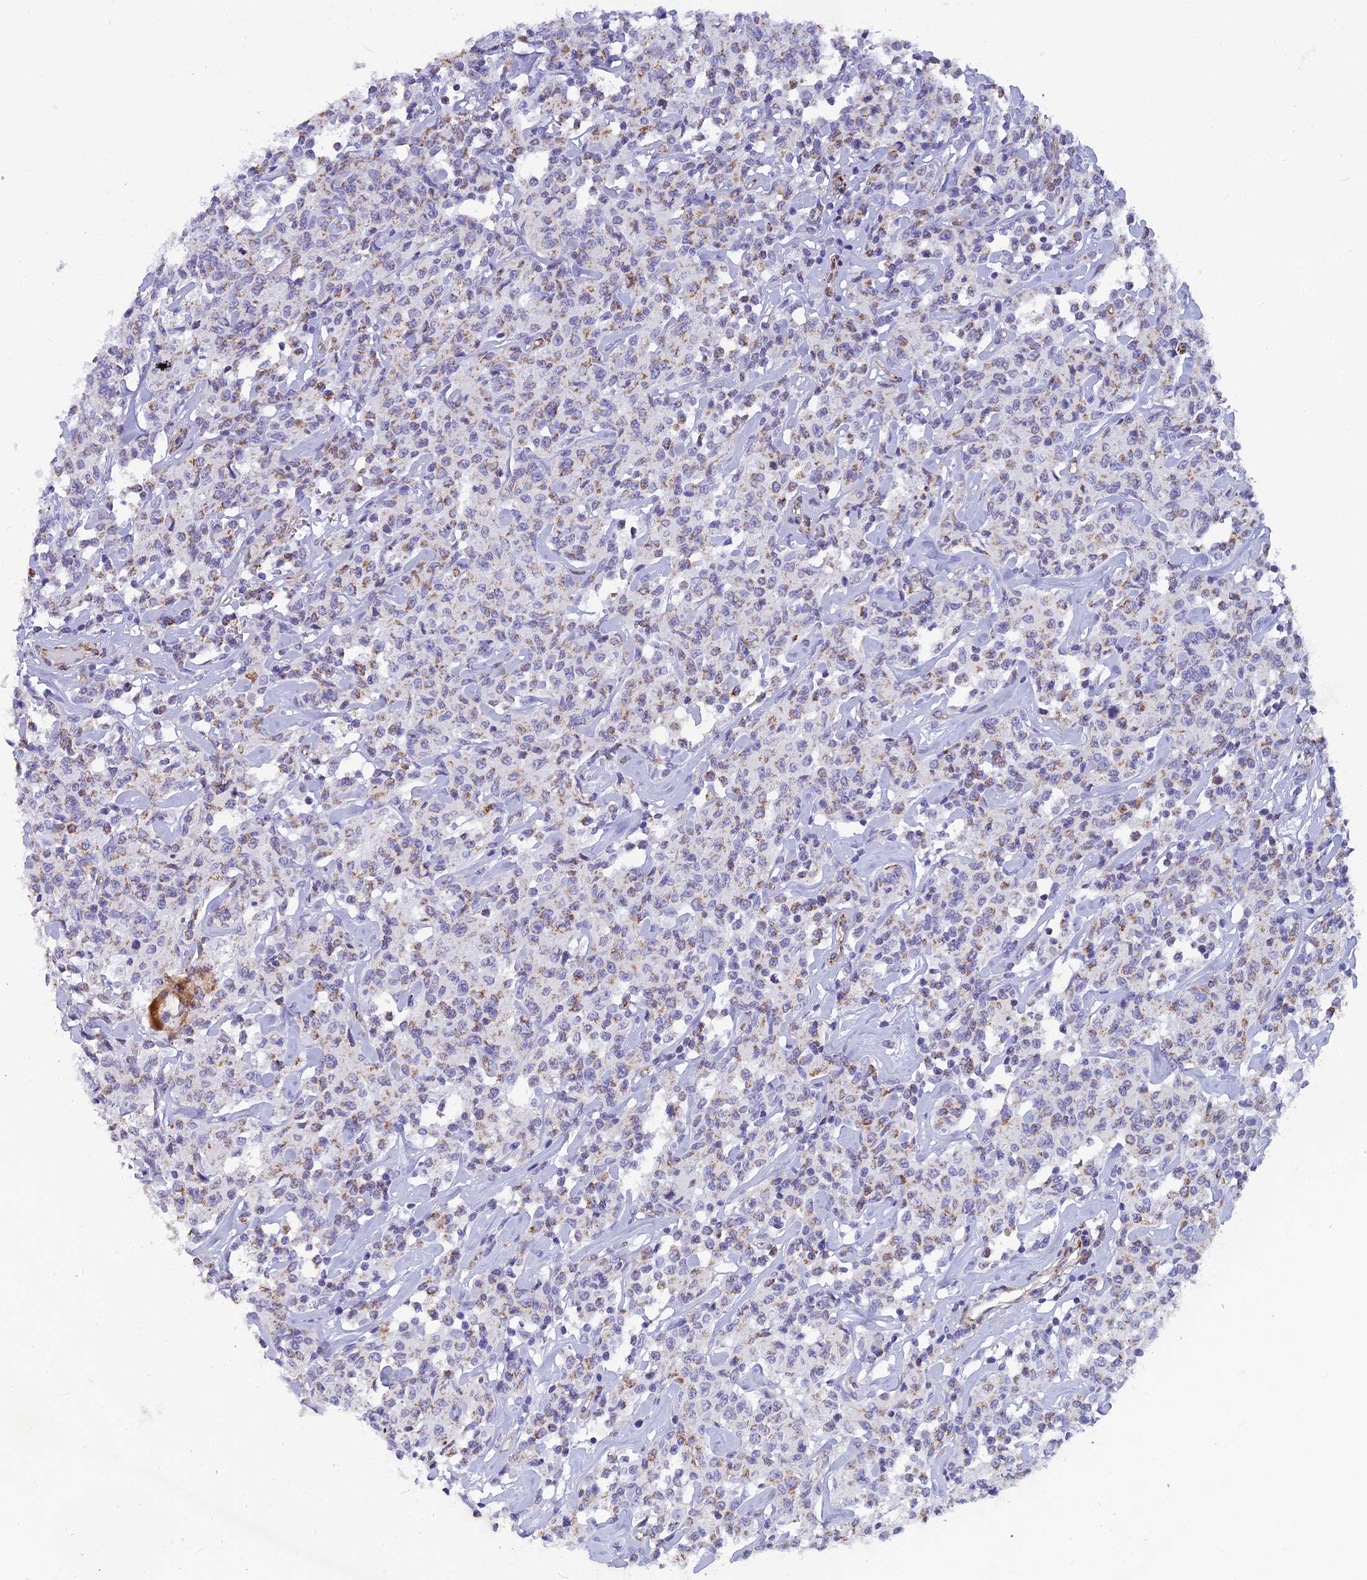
{"staining": {"intensity": "moderate", "quantity": "25%-75%", "location": "cytoplasmic/membranous"}, "tissue": "lymphoma", "cell_type": "Tumor cells", "image_type": "cancer", "snomed": [{"axis": "morphology", "description": "Malignant lymphoma, non-Hodgkin's type, Low grade"}, {"axis": "topography", "description": "Small intestine"}], "caption": "Brown immunohistochemical staining in human lymphoma shows moderate cytoplasmic/membranous expression in approximately 25%-75% of tumor cells. (Stains: DAB (3,3'-diaminobenzidine) in brown, nuclei in blue, Microscopy: brightfield microscopy at high magnification).", "gene": "POMGNT1", "patient": {"sex": "female", "age": 59}}